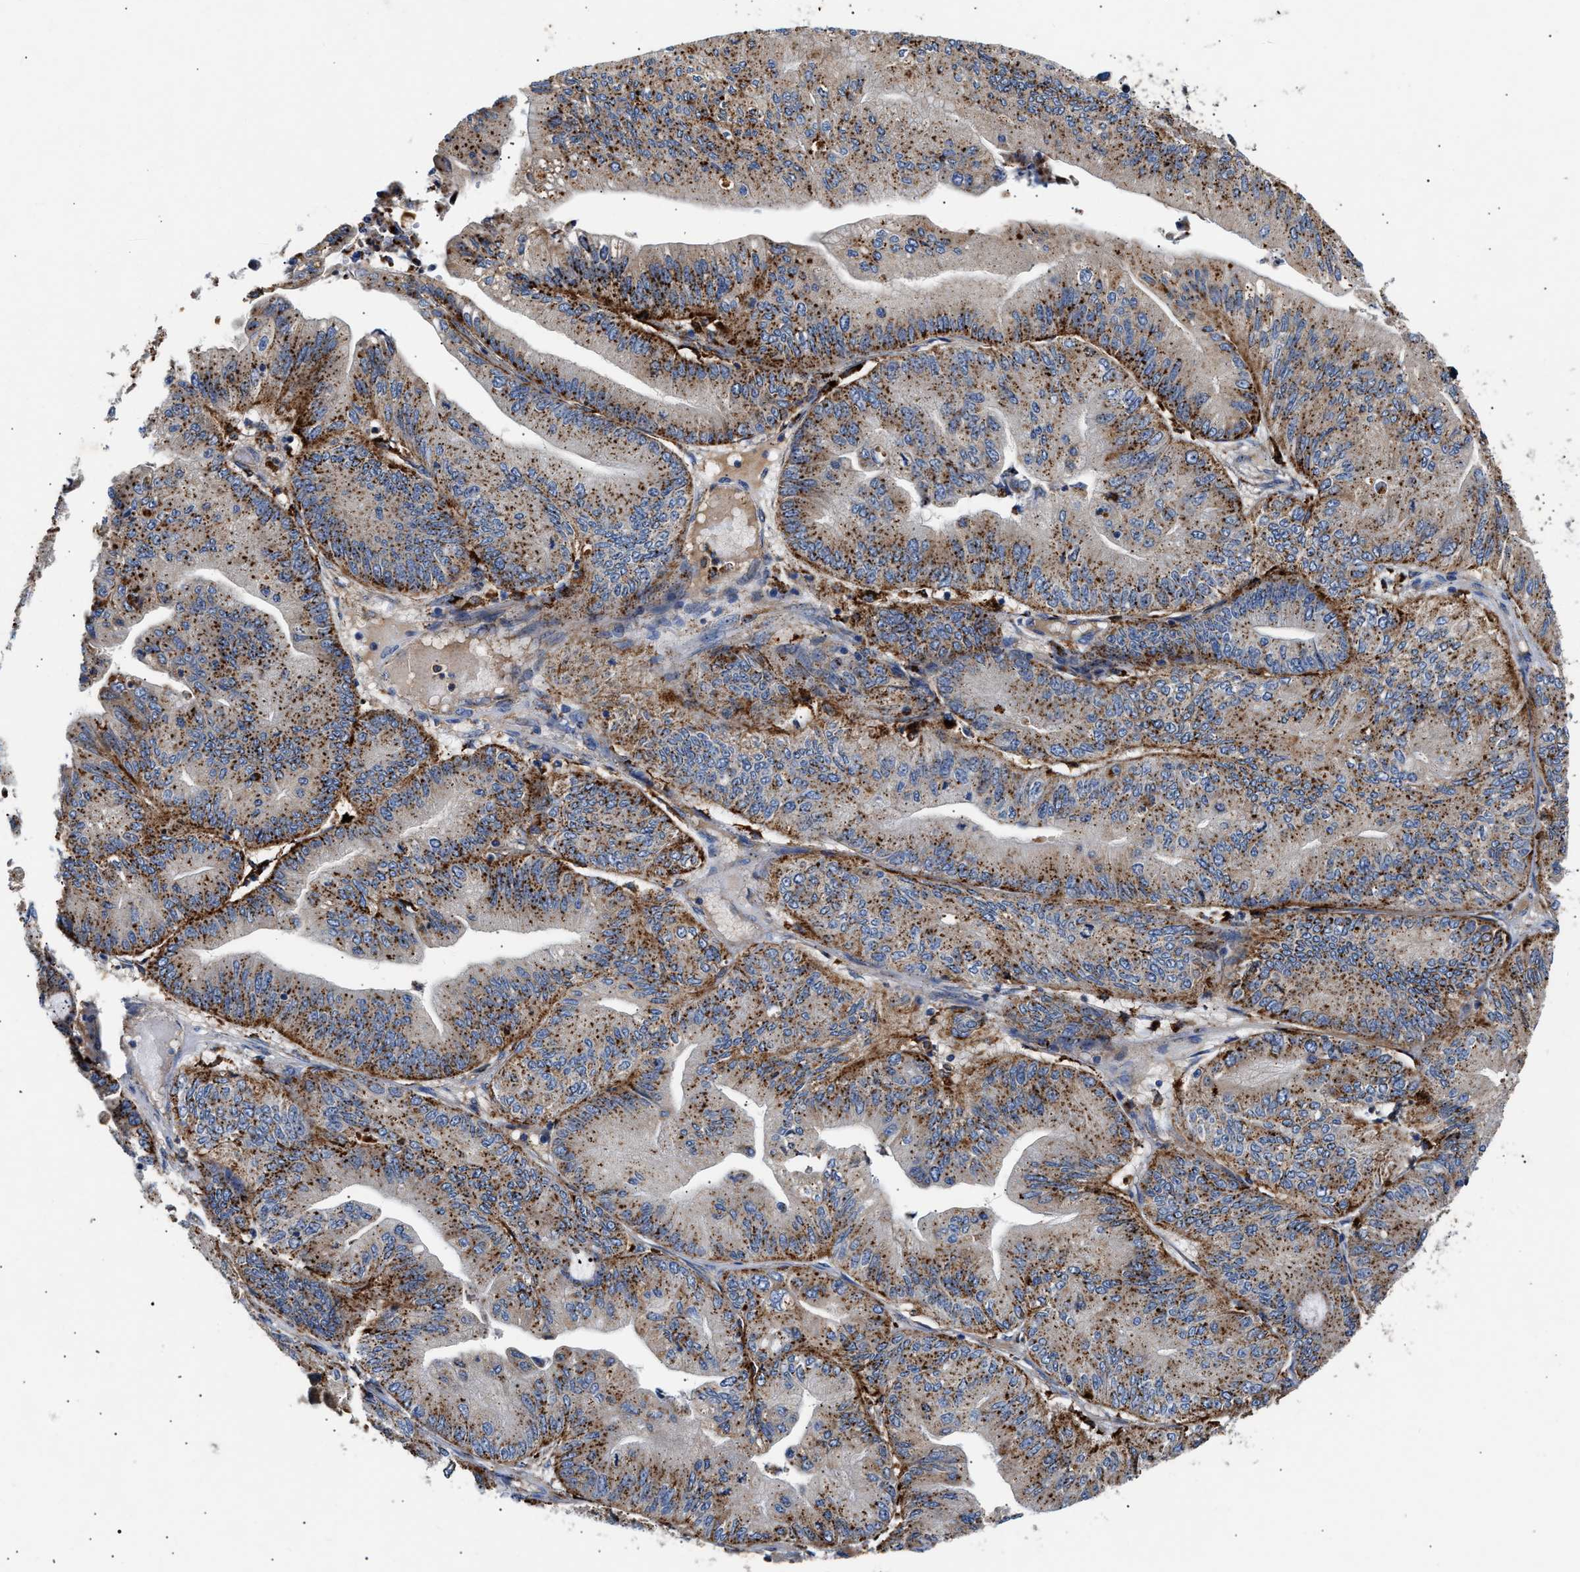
{"staining": {"intensity": "strong", "quantity": ">75%", "location": "cytoplasmic/membranous"}, "tissue": "ovarian cancer", "cell_type": "Tumor cells", "image_type": "cancer", "snomed": [{"axis": "morphology", "description": "Cystadenocarcinoma, mucinous, NOS"}, {"axis": "topography", "description": "Ovary"}], "caption": "An immunohistochemistry (IHC) micrograph of neoplastic tissue is shown. Protein staining in brown highlights strong cytoplasmic/membranous positivity in mucinous cystadenocarcinoma (ovarian) within tumor cells. The staining is performed using DAB brown chromogen to label protein expression. The nuclei are counter-stained blue using hematoxylin.", "gene": "CCDC146", "patient": {"sex": "female", "age": 61}}